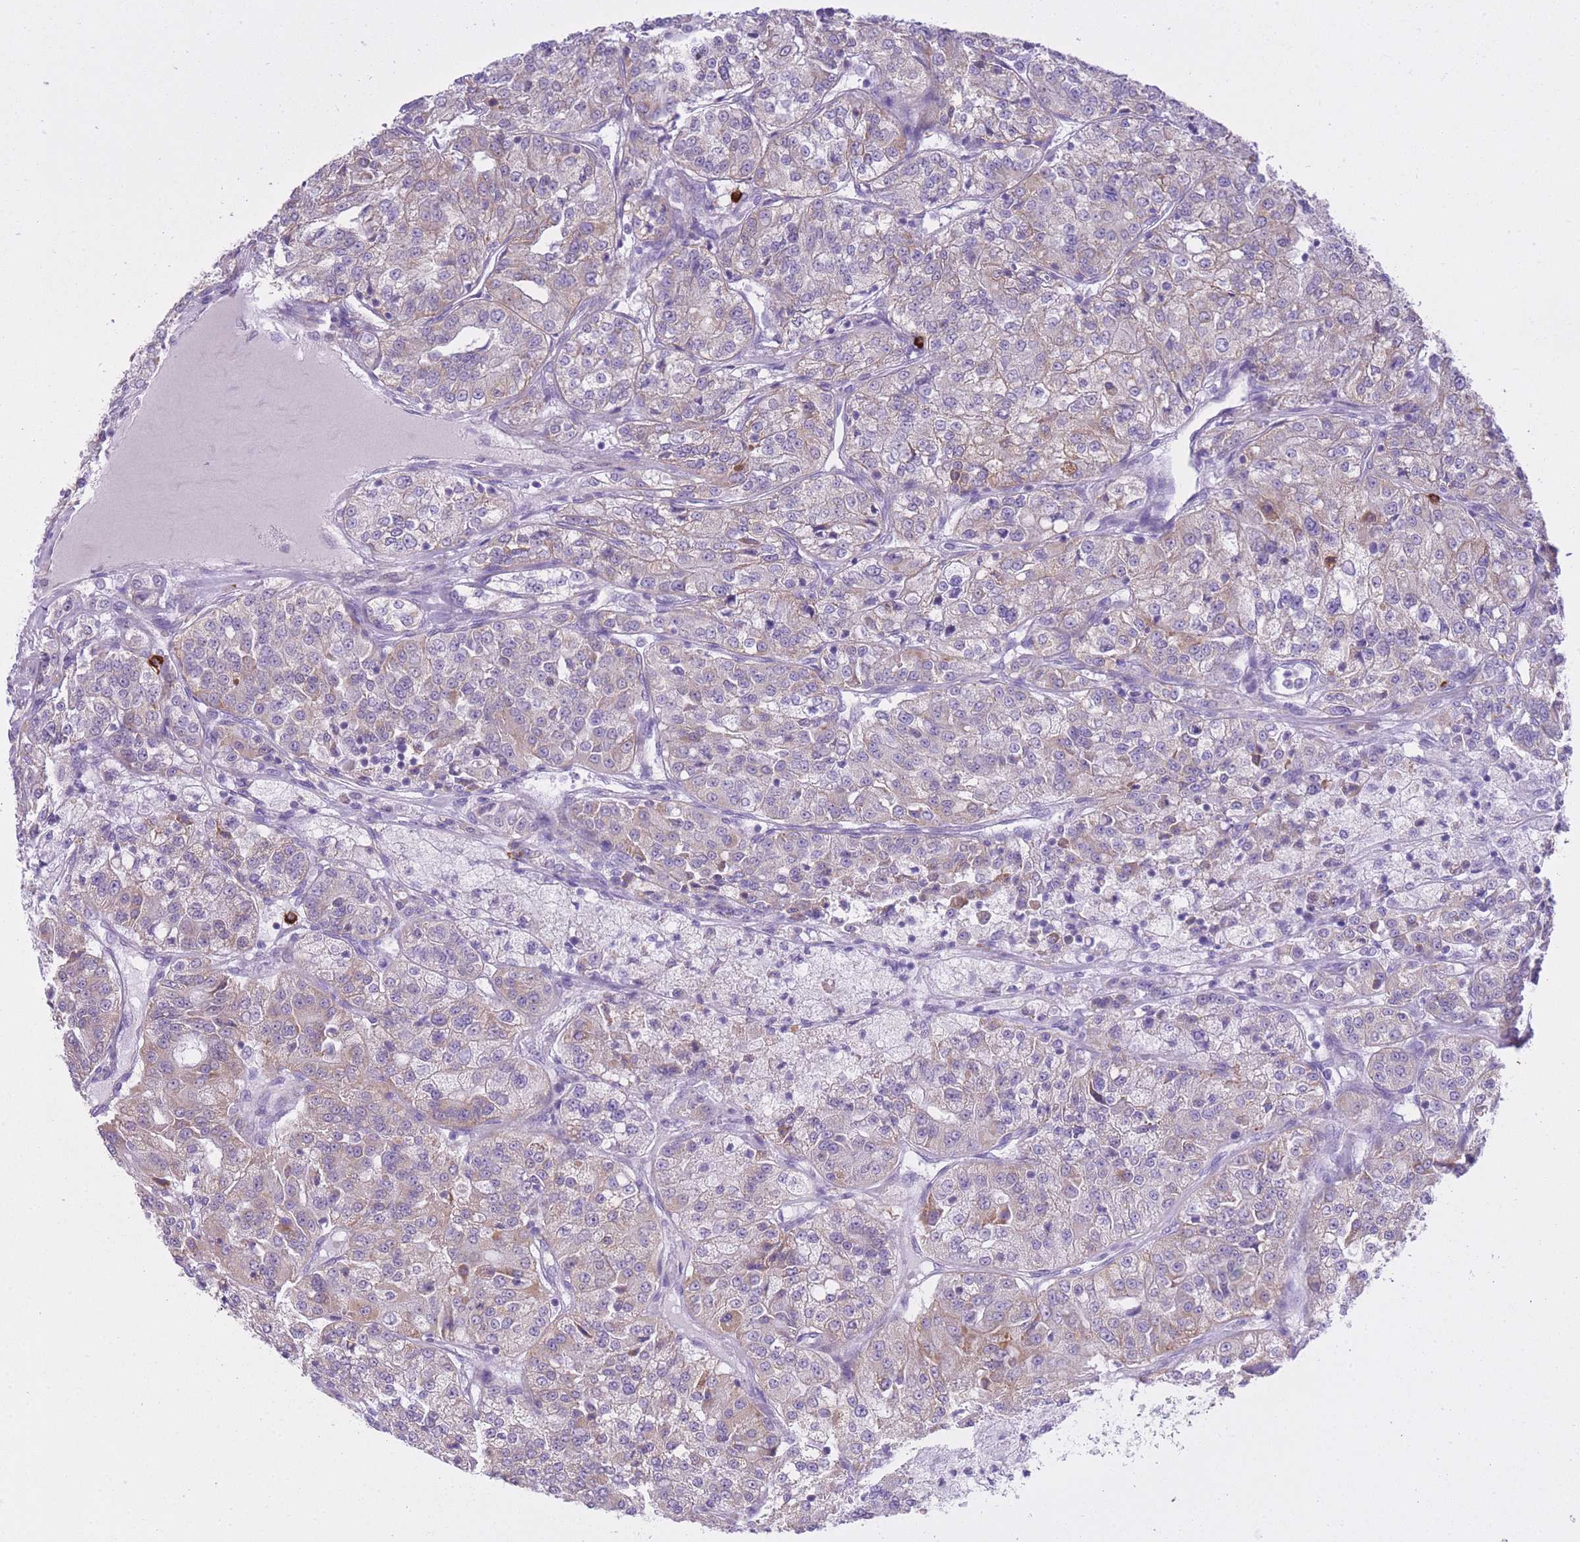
{"staining": {"intensity": "weak", "quantity": "<25%", "location": "cytoplasmic/membranous"}, "tissue": "renal cancer", "cell_type": "Tumor cells", "image_type": "cancer", "snomed": [{"axis": "morphology", "description": "Adenocarcinoma, NOS"}, {"axis": "topography", "description": "Kidney"}], "caption": "Immunohistochemical staining of human renal adenocarcinoma reveals no significant staining in tumor cells.", "gene": "MEIOSIN", "patient": {"sex": "female", "age": 63}}